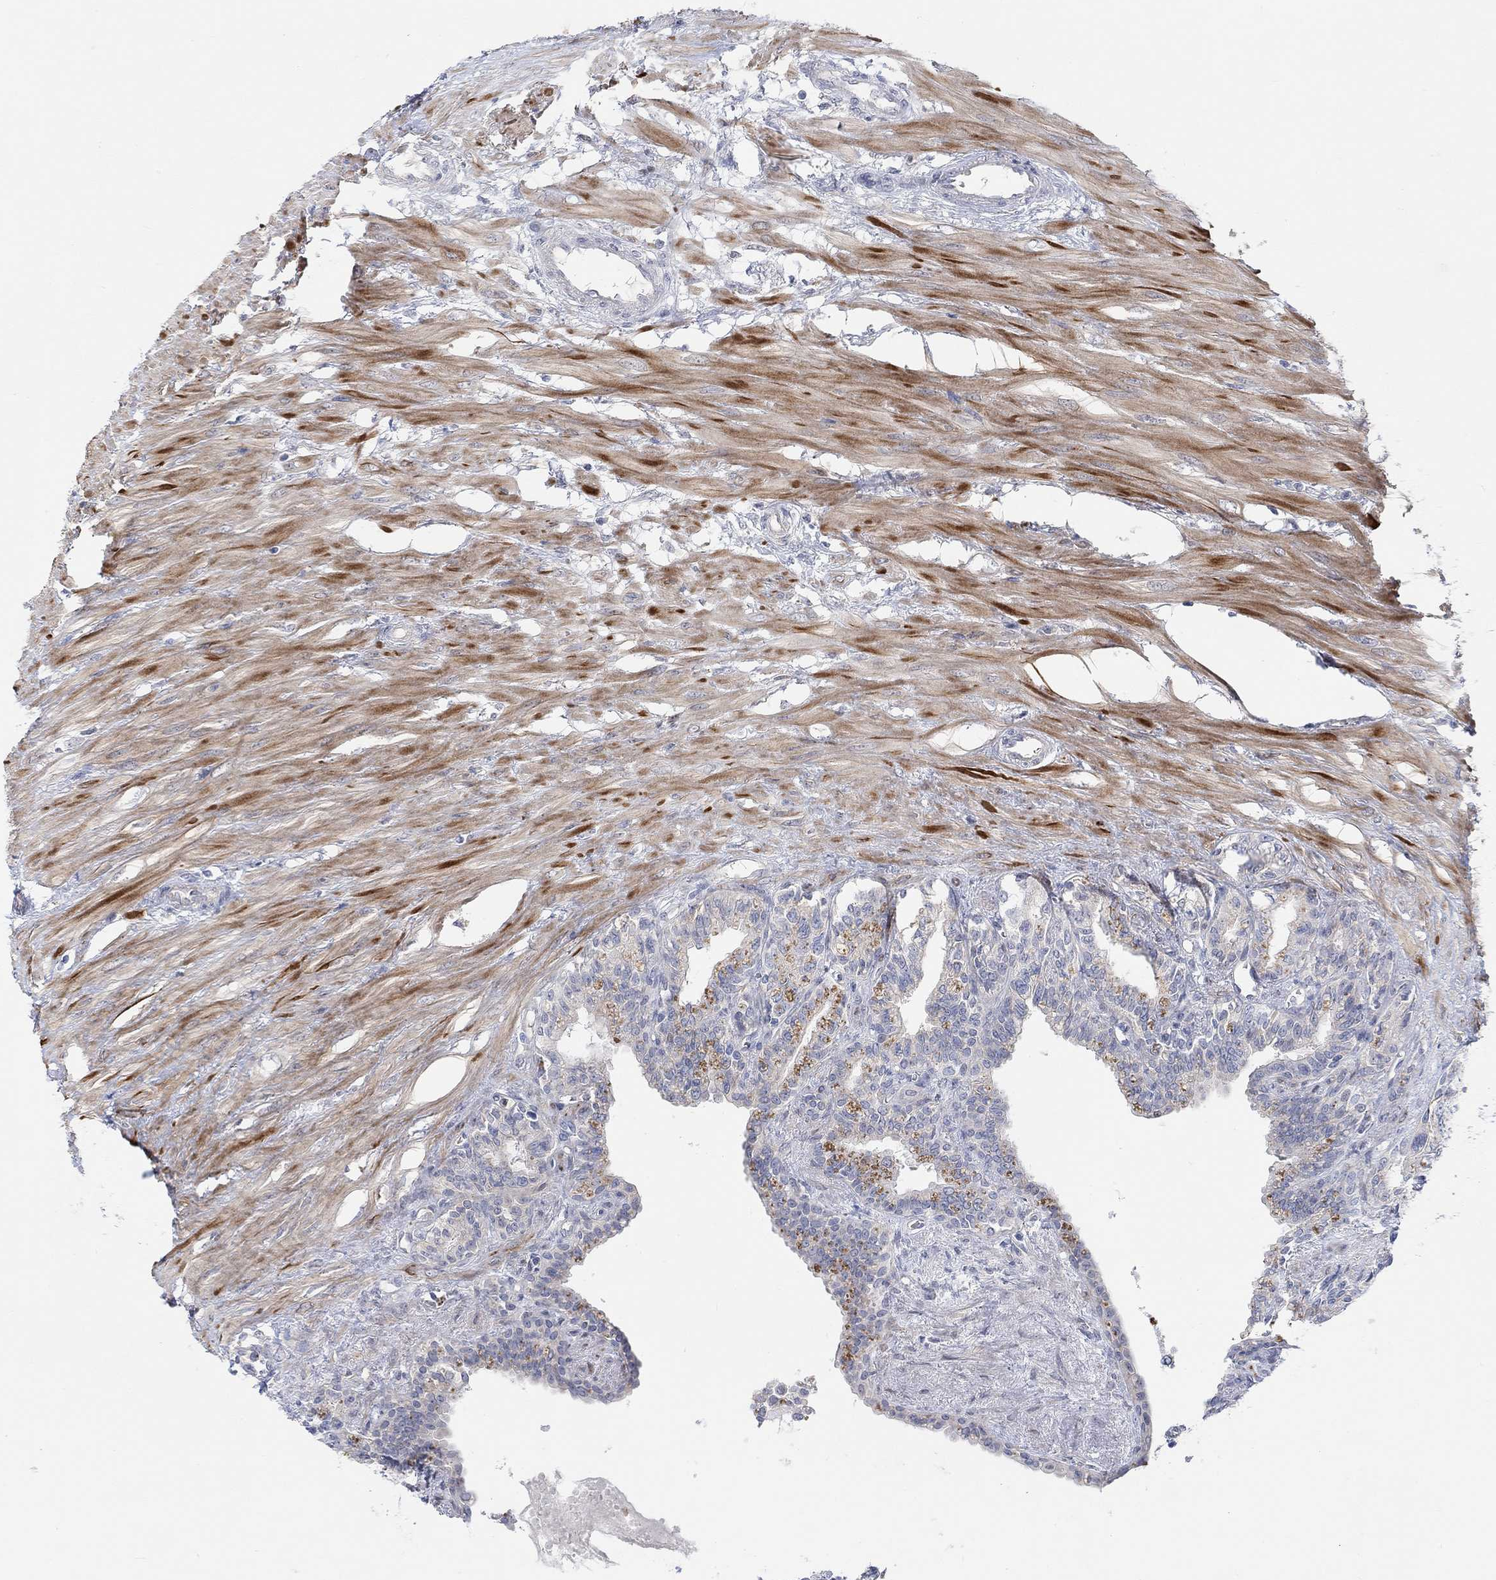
{"staining": {"intensity": "negative", "quantity": "none", "location": "none"}, "tissue": "seminal vesicle", "cell_type": "Glandular cells", "image_type": "normal", "snomed": [{"axis": "morphology", "description": "Normal tissue, NOS"}, {"axis": "morphology", "description": "Urothelial carcinoma, NOS"}, {"axis": "topography", "description": "Urinary bladder"}, {"axis": "topography", "description": "Seminal veicle"}], "caption": "An image of seminal vesicle stained for a protein displays no brown staining in glandular cells.", "gene": "PMFBP1", "patient": {"sex": "male", "age": 76}}